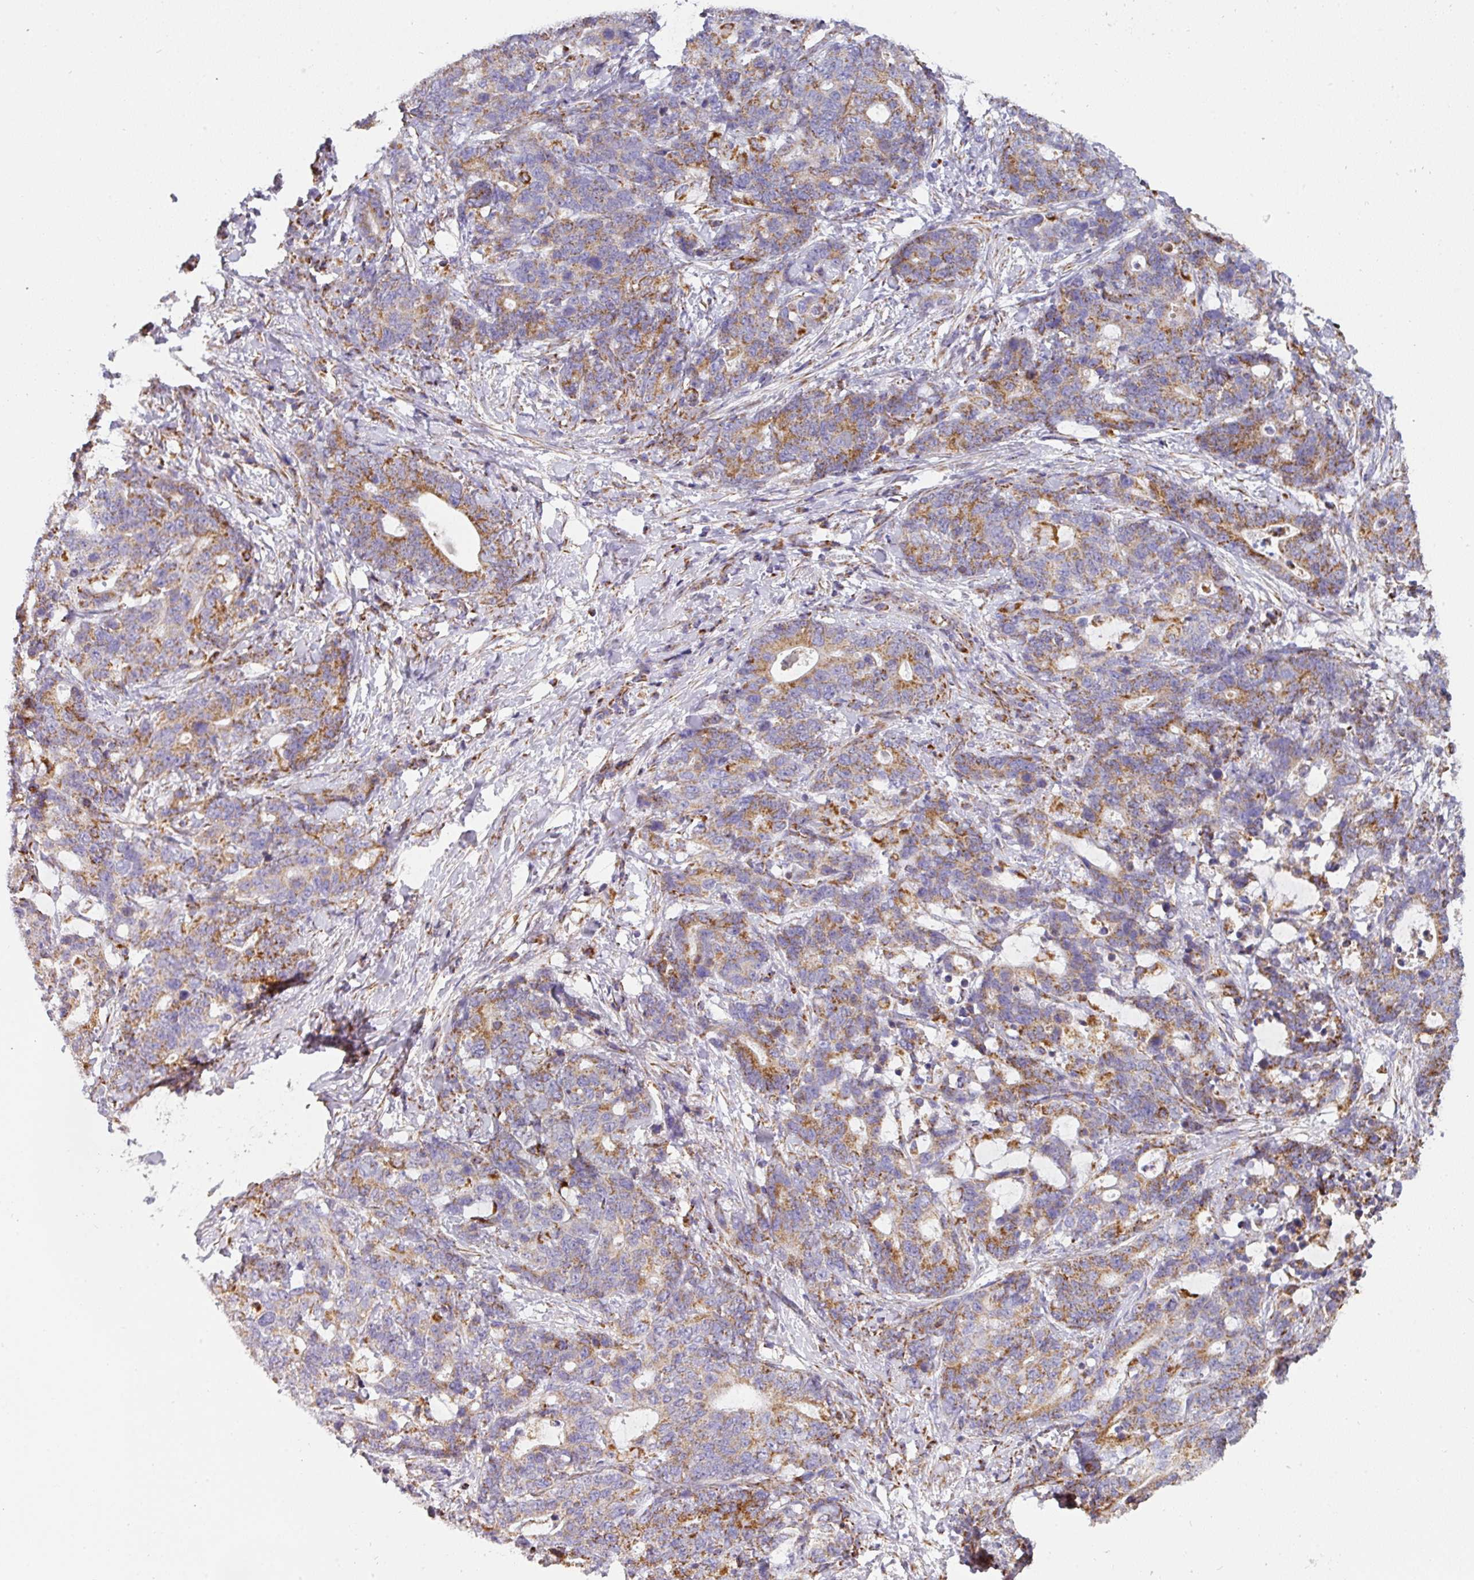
{"staining": {"intensity": "moderate", "quantity": ">75%", "location": "cytoplasmic/membranous"}, "tissue": "stomach cancer", "cell_type": "Tumor cells", "image_type": "cancer", "snomed": [{"axis": "morphology", "description": "Normal tissue, NOS"}, {"axis": "morphology", "description": "Adenocarcinoma, NOS"}, {"axis": "topography", "description": "Stomach"}], "caption": "IHC staining of stomach adenocarcinoma, which demonstrates medium levels of moderate cytoplasmic/membranous expression in approximately >75% of tumor cells indicating moderate cytoplasmic/membranous protein expression. The staining was performed using DAB (3,3'-diaminobenzidine) (brown) for protein detection and nuclei were counterstained in hematoxylin (blue).", "gene": "UQCRFS1", "patient": {"sex": "female", "age": 64}}